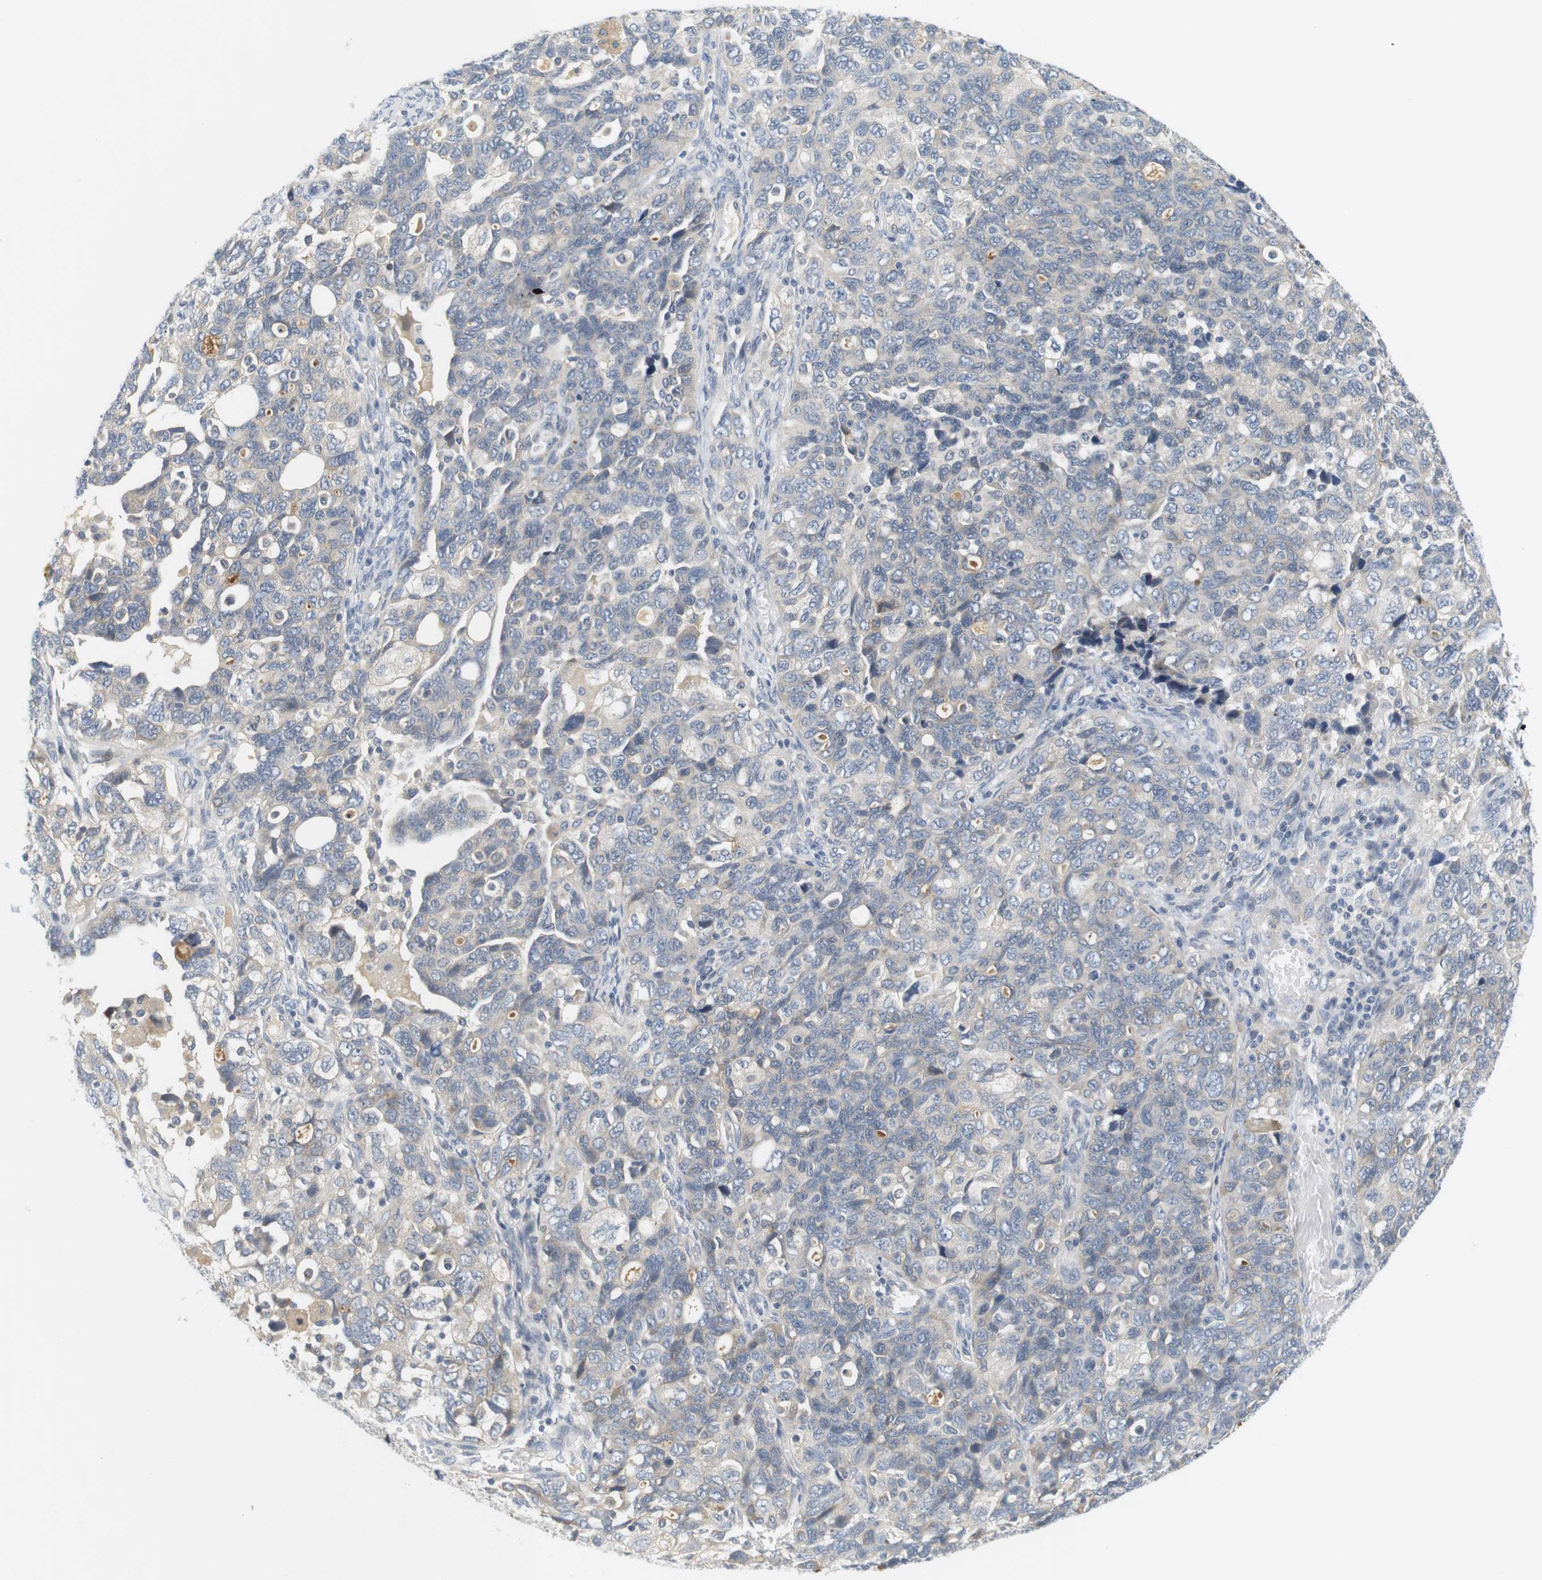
{"staining": {"intensity": "negative", "quantity": "none", "location": "none"}, "tissue": "ovarian cancer", "cell_type": "Tumor cells", "image_type": "cancer", "snomed": [{"axis": "morphology", "description": "Carcinoma, NOS"}, {"axis": "morphology", "description": "Cystadenocarcinoma, serous, NOS"}, {"axis": "topography", "description": "Ovary"}], "caption": "Ovarian carcinoma stained for a protein using IHC demonstrates no staining tumor cells.", "gene": "EVA1C", "patient": {"sex": "female", "age": 69}}